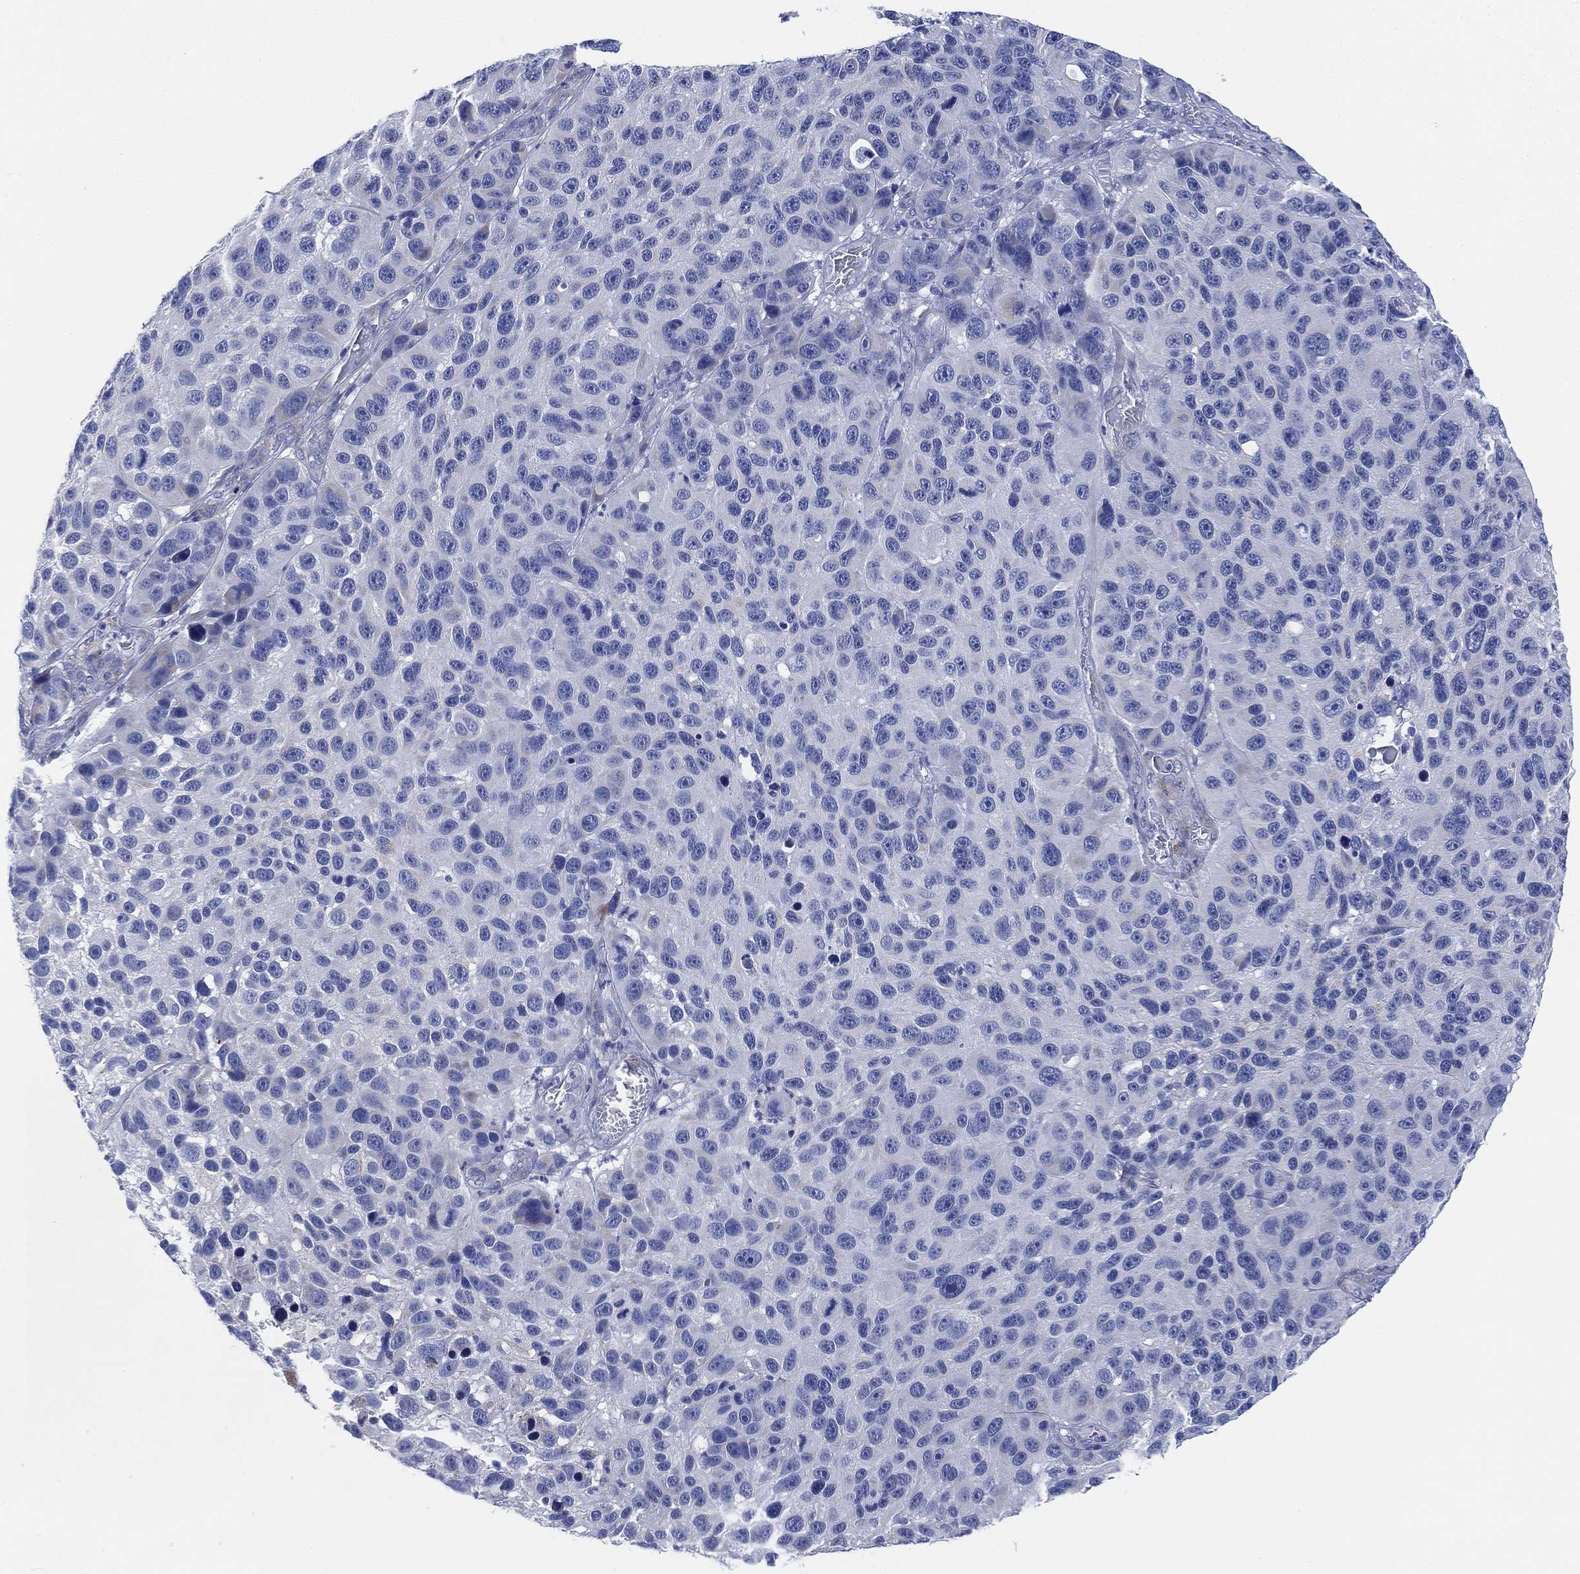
{"staining": {"intensity": "negative", "quantity": "none", "location": "none"}, "tissue": "melanoma", "cell_type": "Tumor cells", "image_type": "cancer", "snomed": [{"axis": "morphology", "description": "Malignant melanoma, NOS"}, {"axis": "topography", "description": "Skin"}], "caption": "Immunohistochemistry image of malignant melanoma stained for a protein (brown), which demonstrates no expression in tumor cells.", "gene": "ADAD2", "patient": {"sex": "male", "age": 53}}